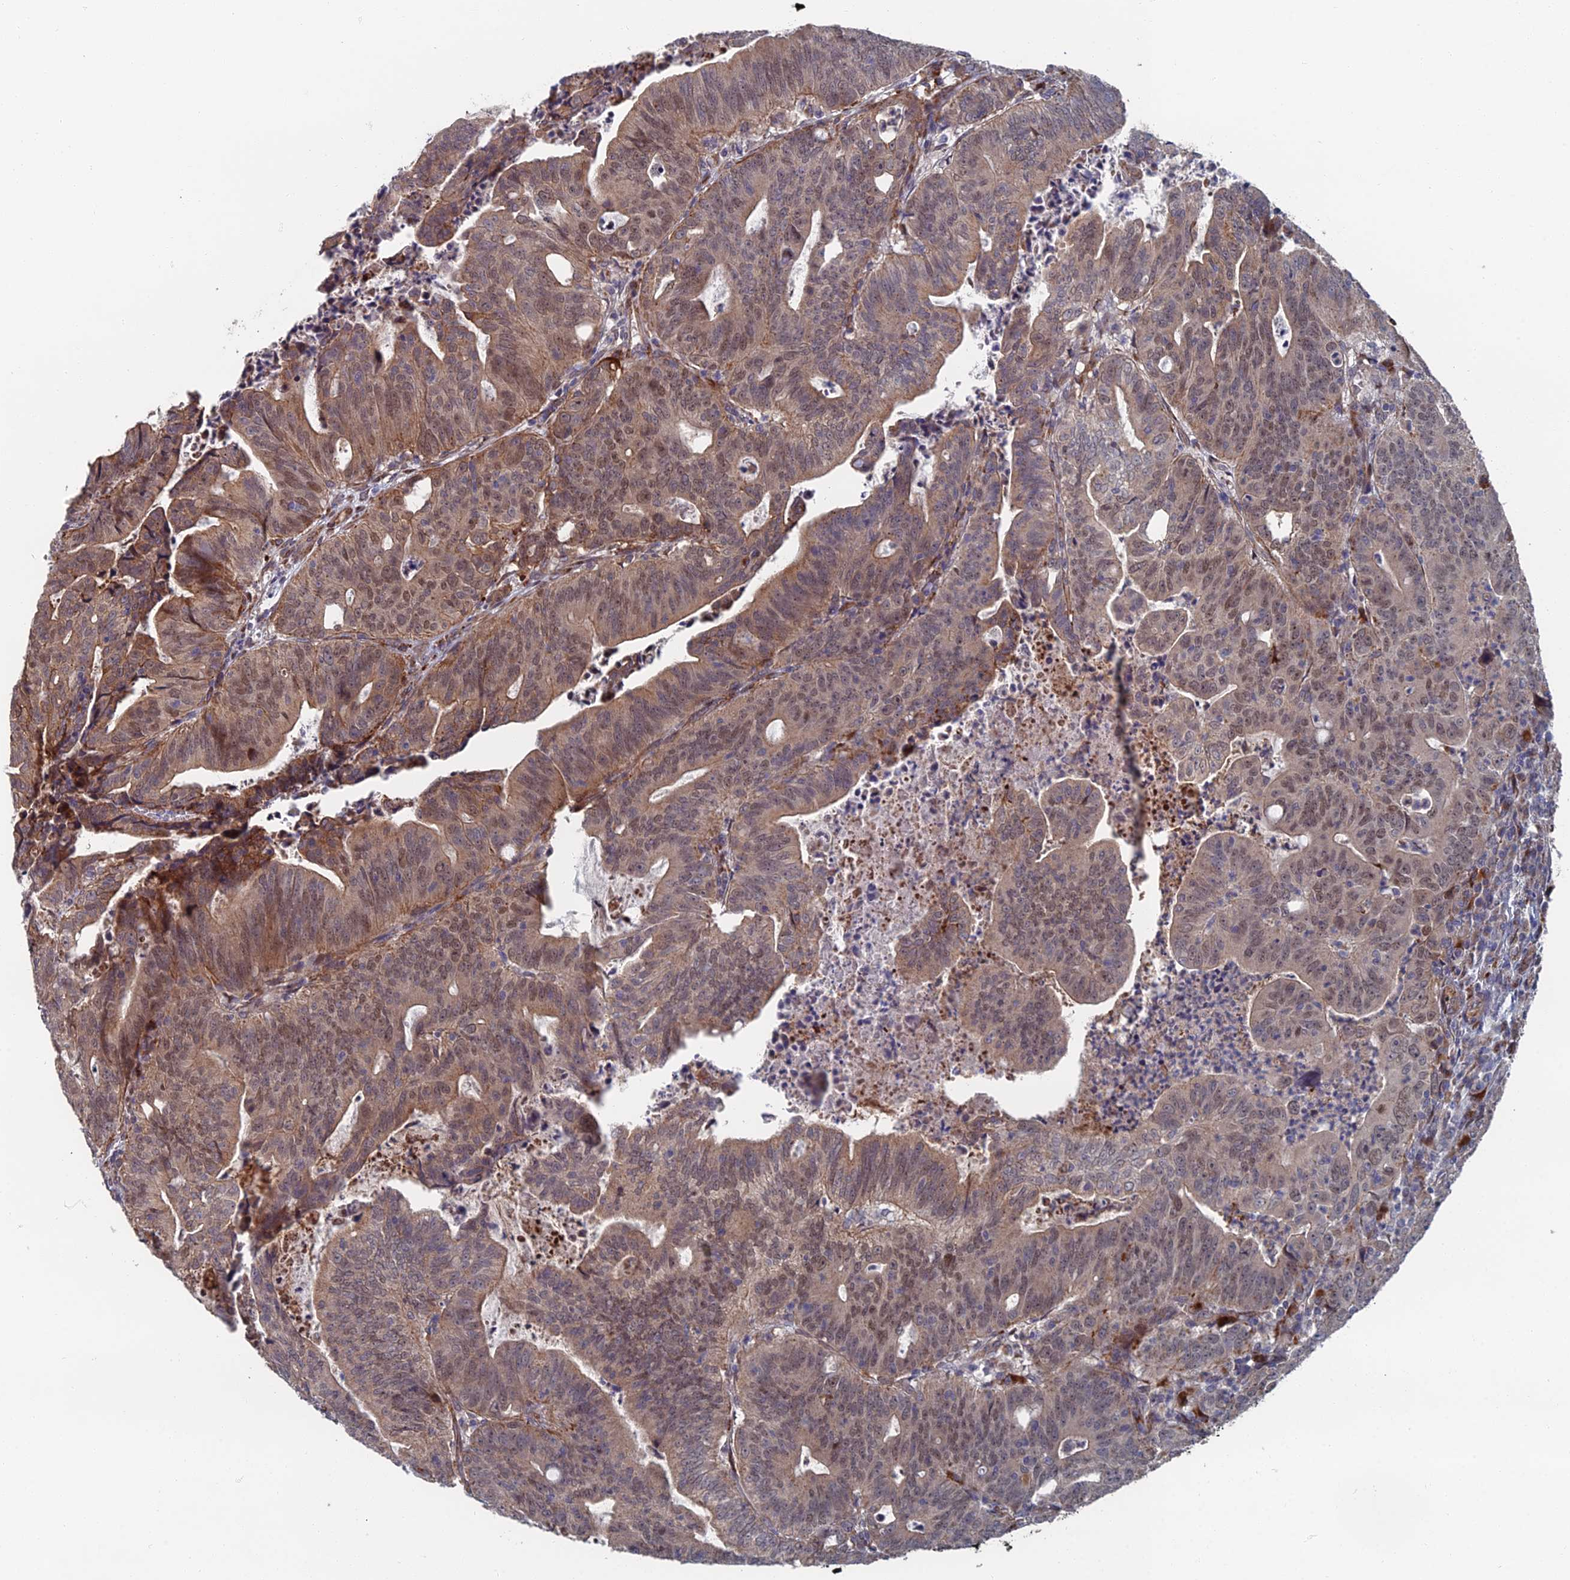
{"staining": {"intensity": "moderate", "quantity": "25%-75%", "location": "cytoplasmic/membranous,nuclear"}, "tissue": "colorectal cancer", "cell_type": "Tumor cells", "image_type": "cancer", "snomed": [{"axis": "morphology", "description": "Adenocarcinoma, NOS"}, {"axis": "topography", "description": "Rectum"}], "caption": "Colorectal adenocarcinoma stained for a protein (brown) reveals moderate cytoplasmic/membranous and nuclear positive positivity in about 25%-75% of tumor cells.", "gene": "GTF2IRD1", "patient": {"sex": "male", "age": 69}}